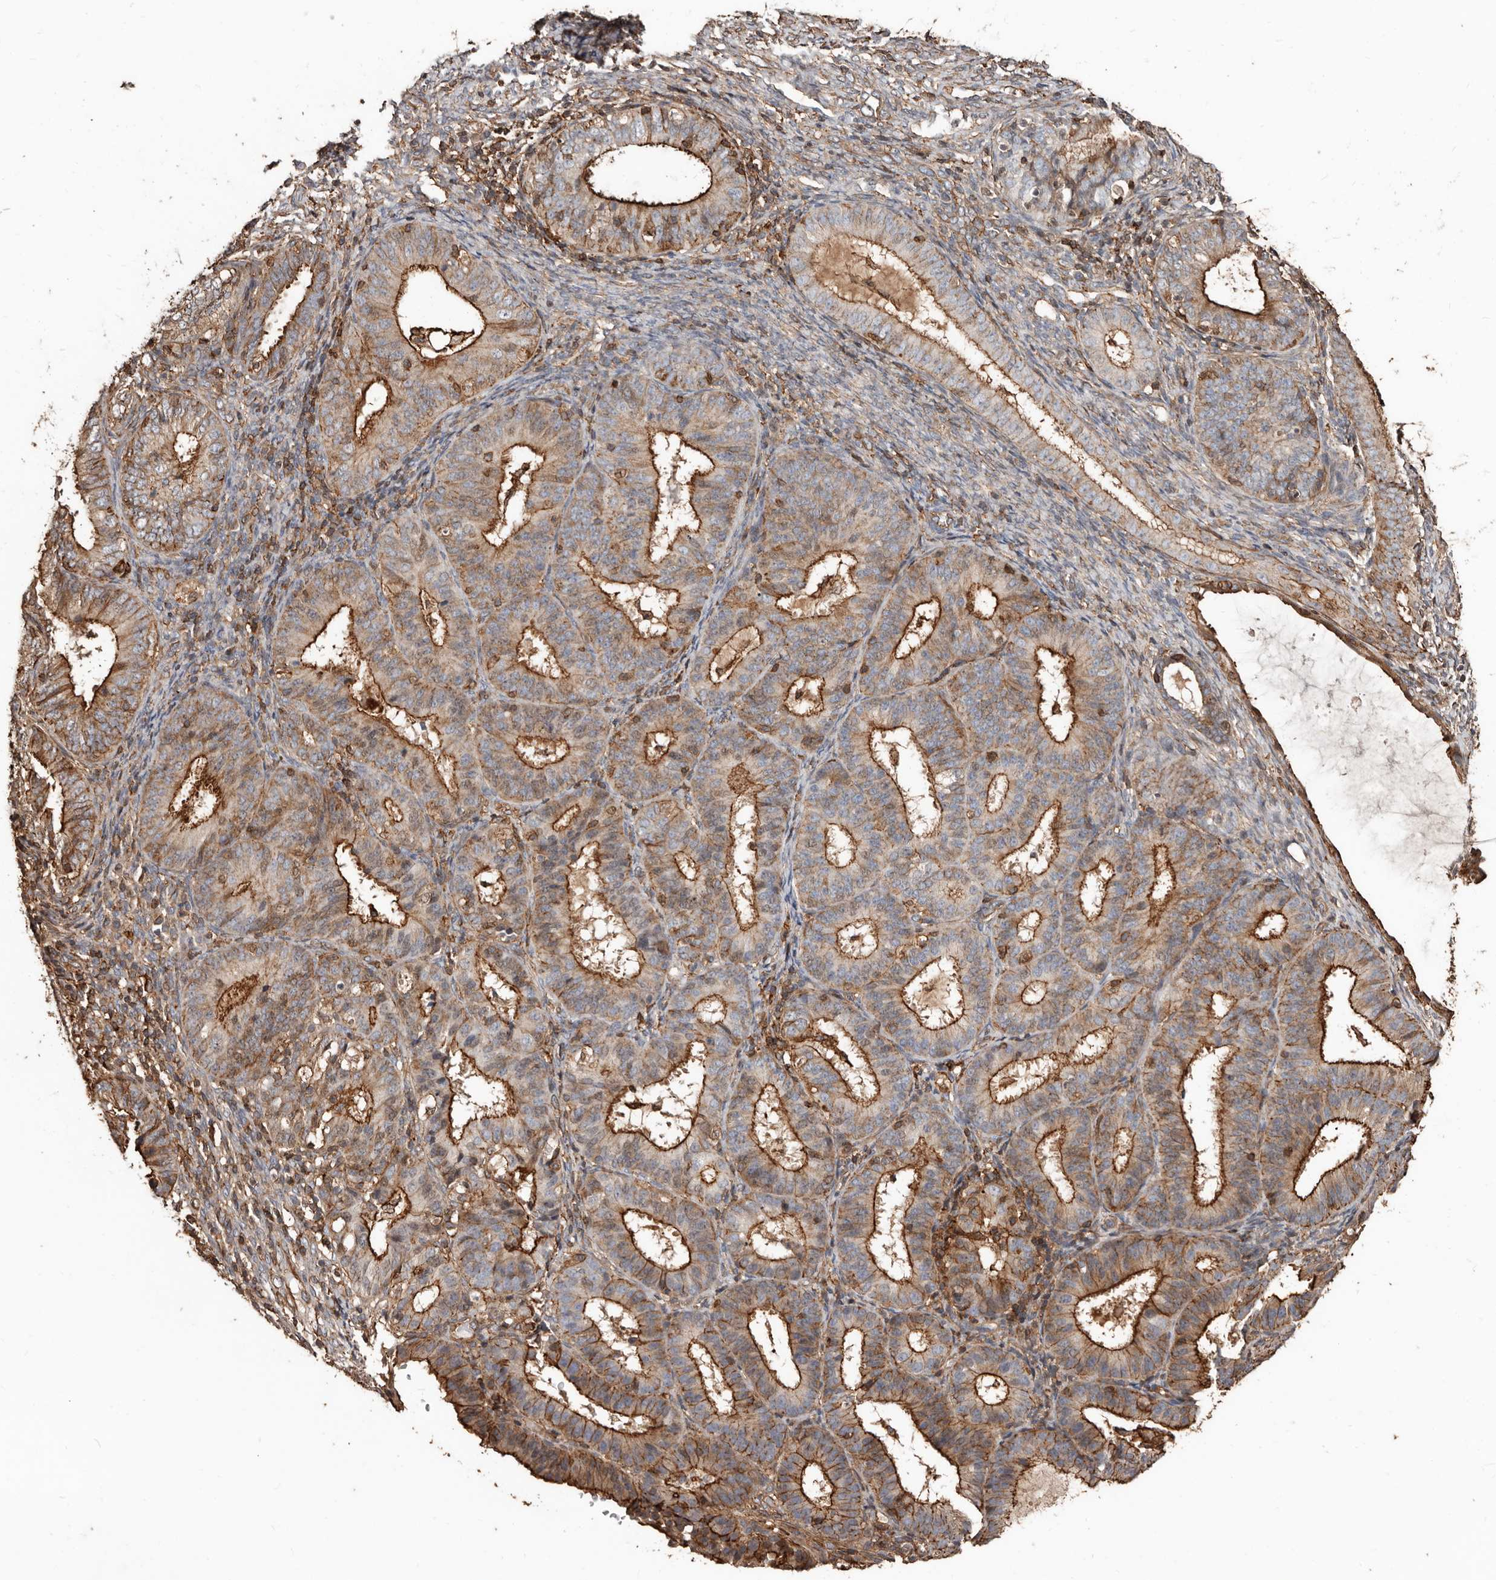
{"staining": {"intensity": "moderate", "quantity": ">75%", "location": "cytoplasmic/membranous"}, "tissue": "endometrial cancer", "cell_type": "Tumor cells", "image_type": "cancer", "snomed": [{"axis": "morphology", "description": "Adenocarcinoma, NOS"}, {"axis": "topography", "description": "Endometrium"}], "caption": "Immunohistochemical staining of human endometrial adenocarcinoma displays moderate cytoplasmic/membranous protein positivity in approximately >75% of tumor cells.", "gene": "GSK3A", "patient": {"sex": "female", "age": 51}}